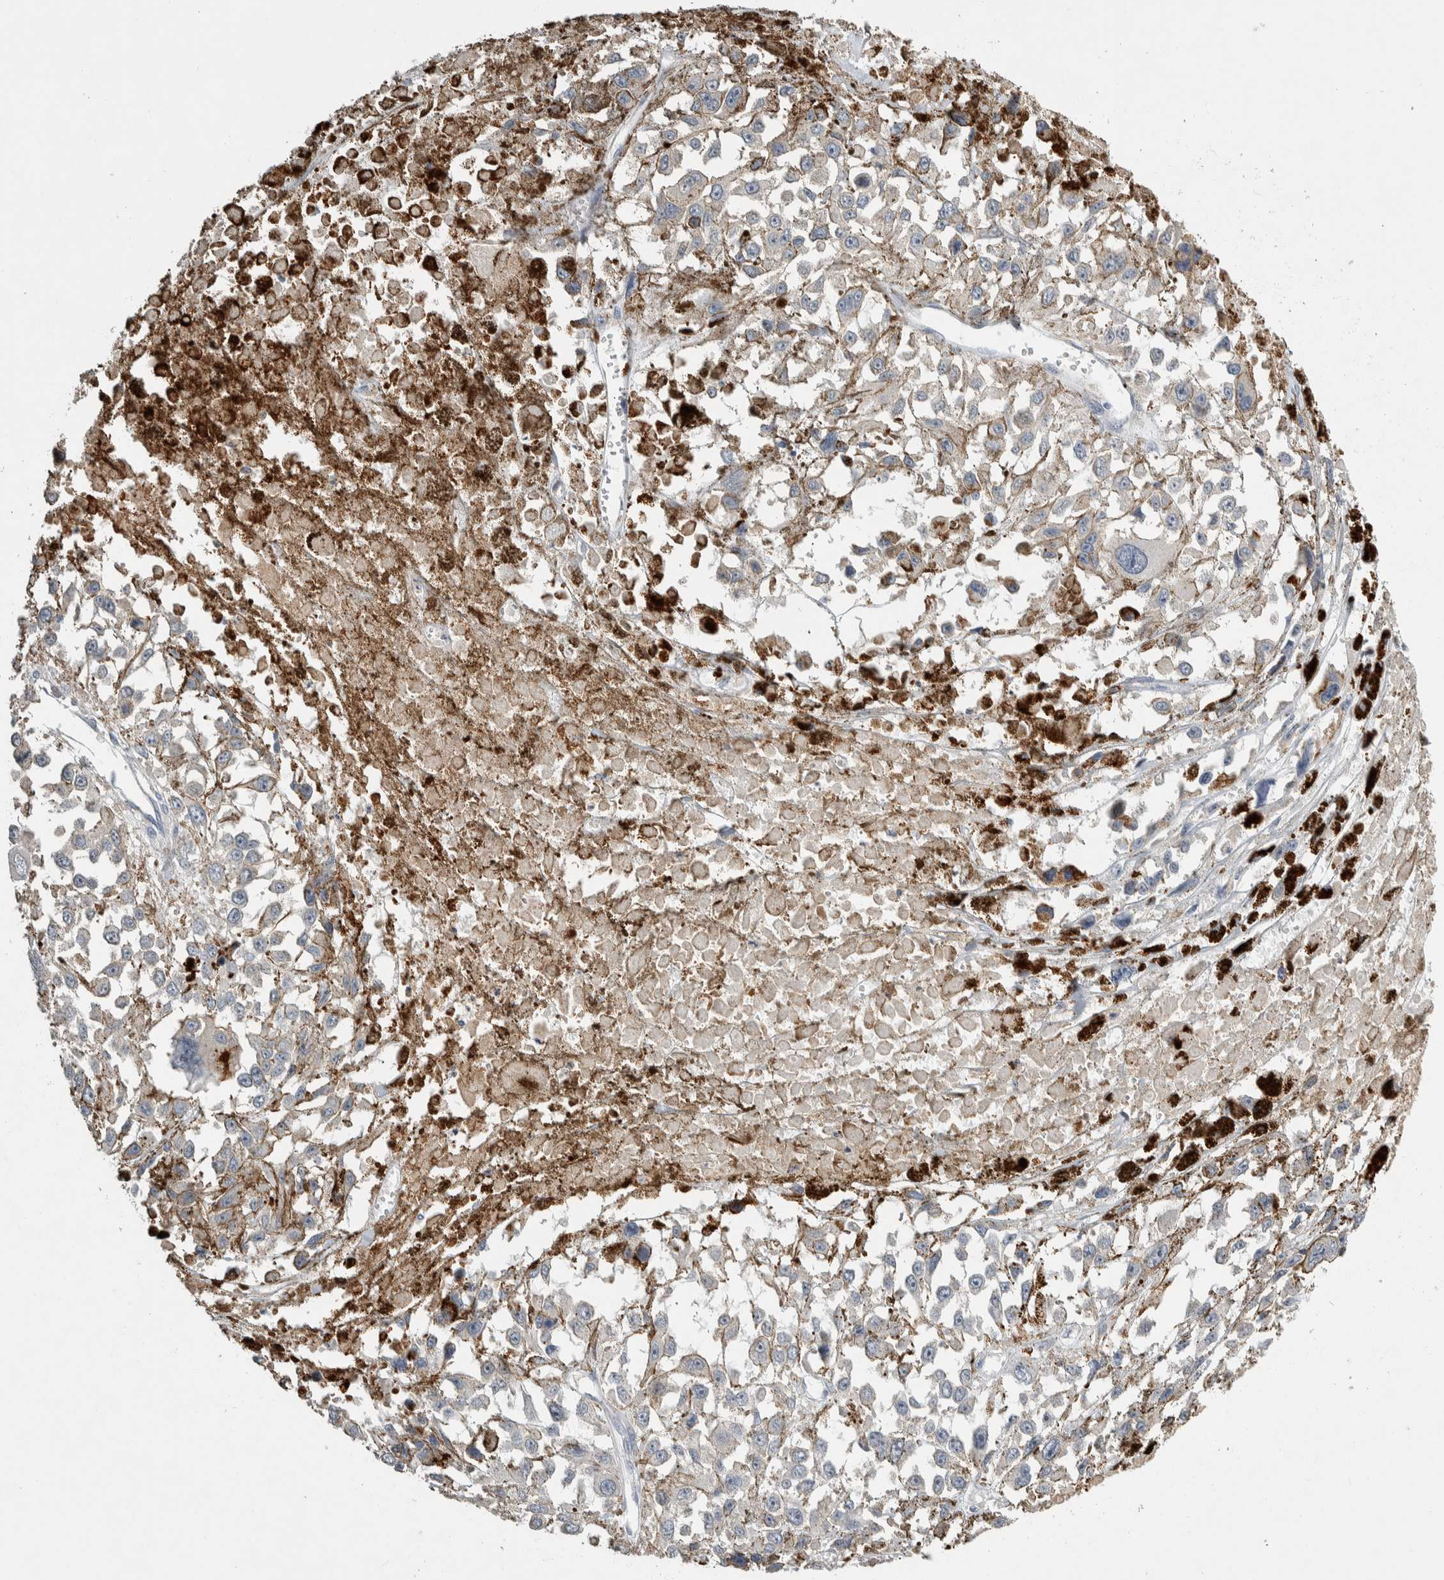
{"staining": {"intensity": "negative", "quantity": "none", "location": "none"}, "tissue": "melanoma", "cell_type": "Tumor cells", "image_type": "cancer", "snomed": [{"axis": "morphology", "description": "Malignant melanoma, Metastatic site"}, {"axis": "topography", "description": "Lymph node"}], "caption": "An IHC micrograph of malignant melanoma (metastatic site) is shown. There is no staining in tumor cells of malignant melanoma (metastatic site). Nuclei are stained in blue.", "gene": "EIF3H", "patient": {"sex": "male", "age": 59}}